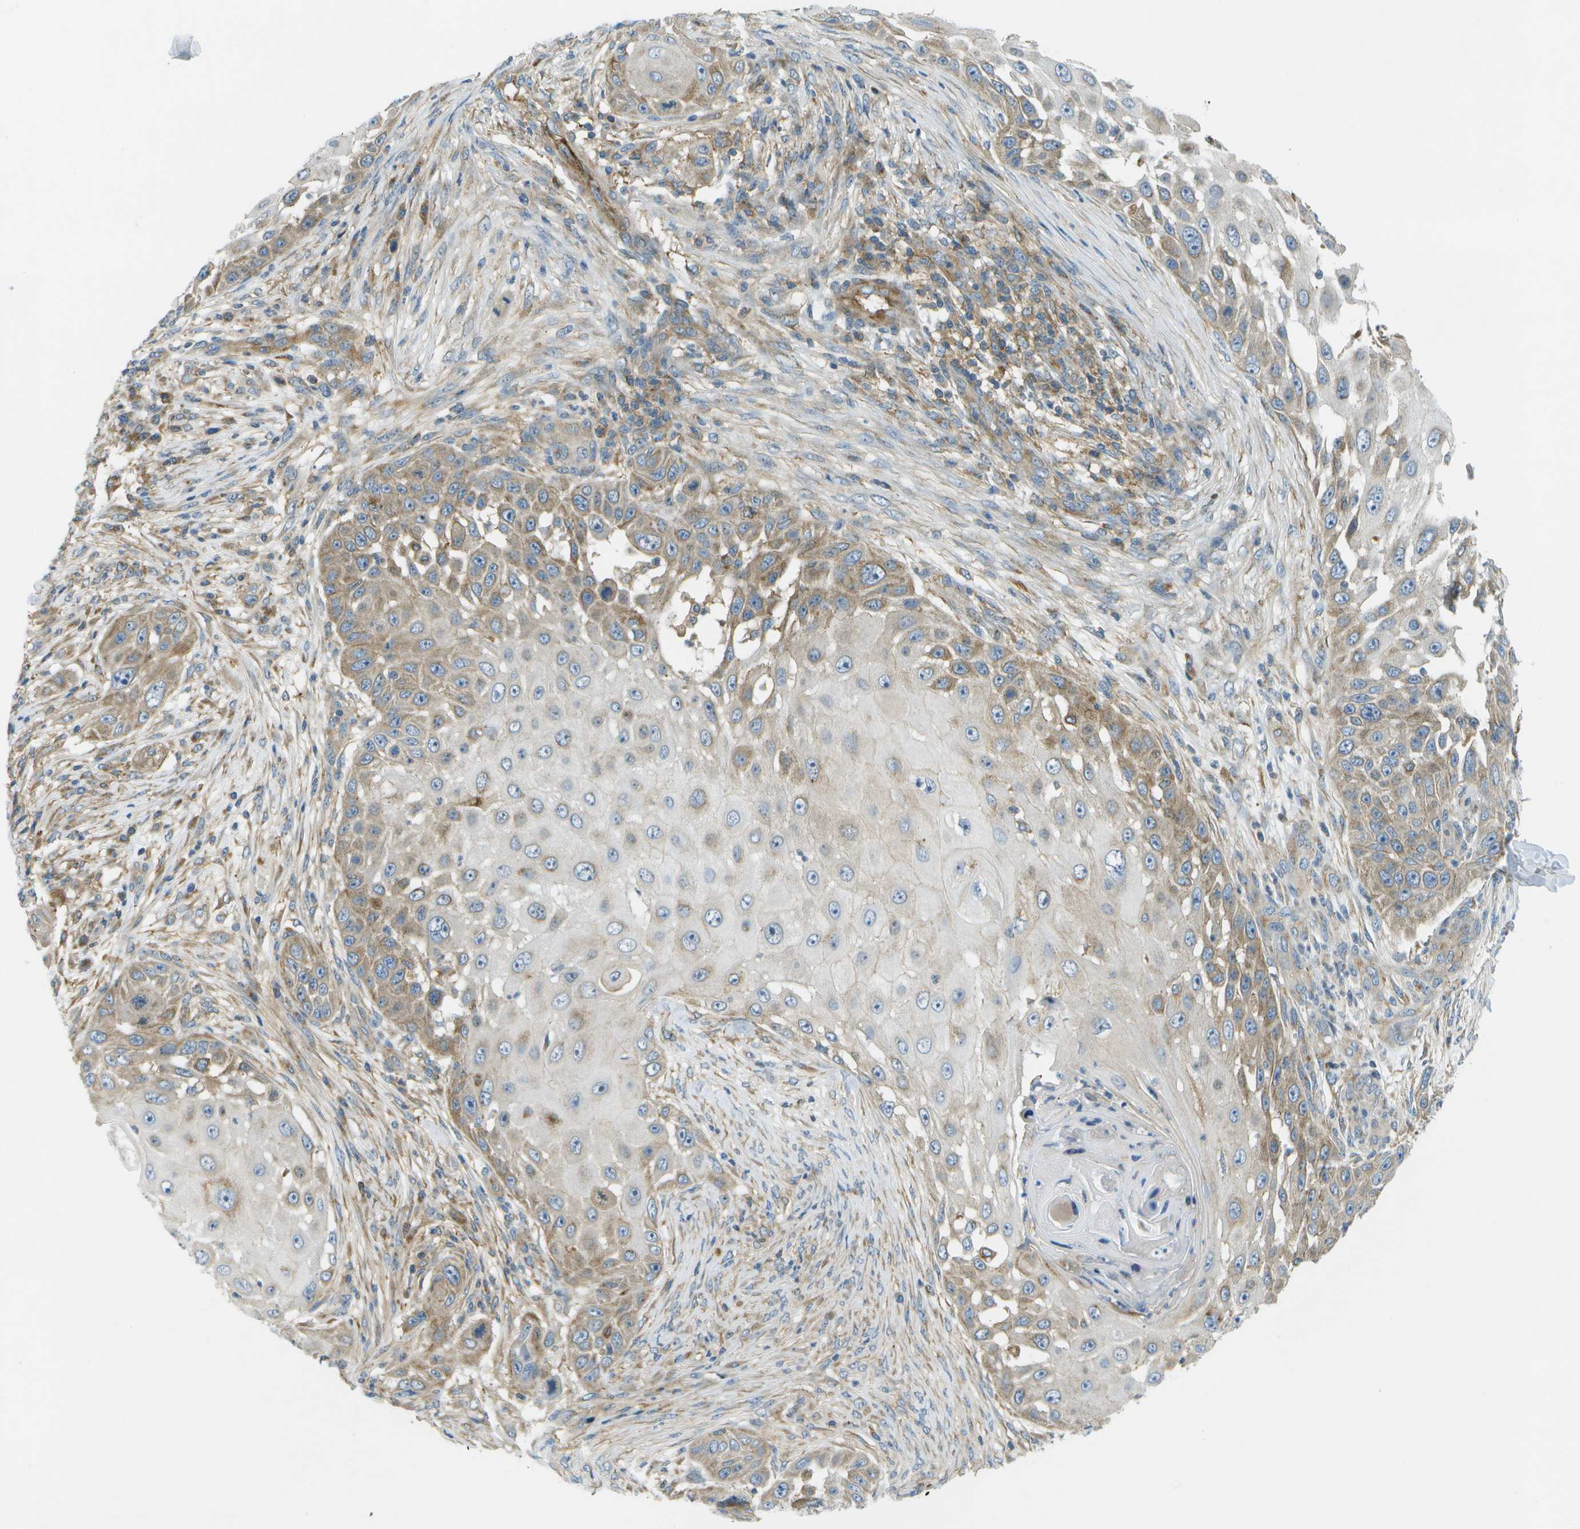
{"staining": {"intensity": "moderate", "quantity": "<25%", "location": "cytoplasmic/membranous"}, "tissue": "skin cancer", "cell_type": "Tumor cells", "image_type": "cancer", "snomed": [{"axis": "morphology", "description": "Squamous cell carcinoma, NOS"}, {"axis": "topography", "description": "Skin"}], "caption": "Immunohistochemical staining of skin cancer demonstrates low levels of moderate cytoplasmic/membranous positivity in approximately <25% of tumor cells.", "gene": "WNK2", "patient": {"sex": "female", "age": 44}}